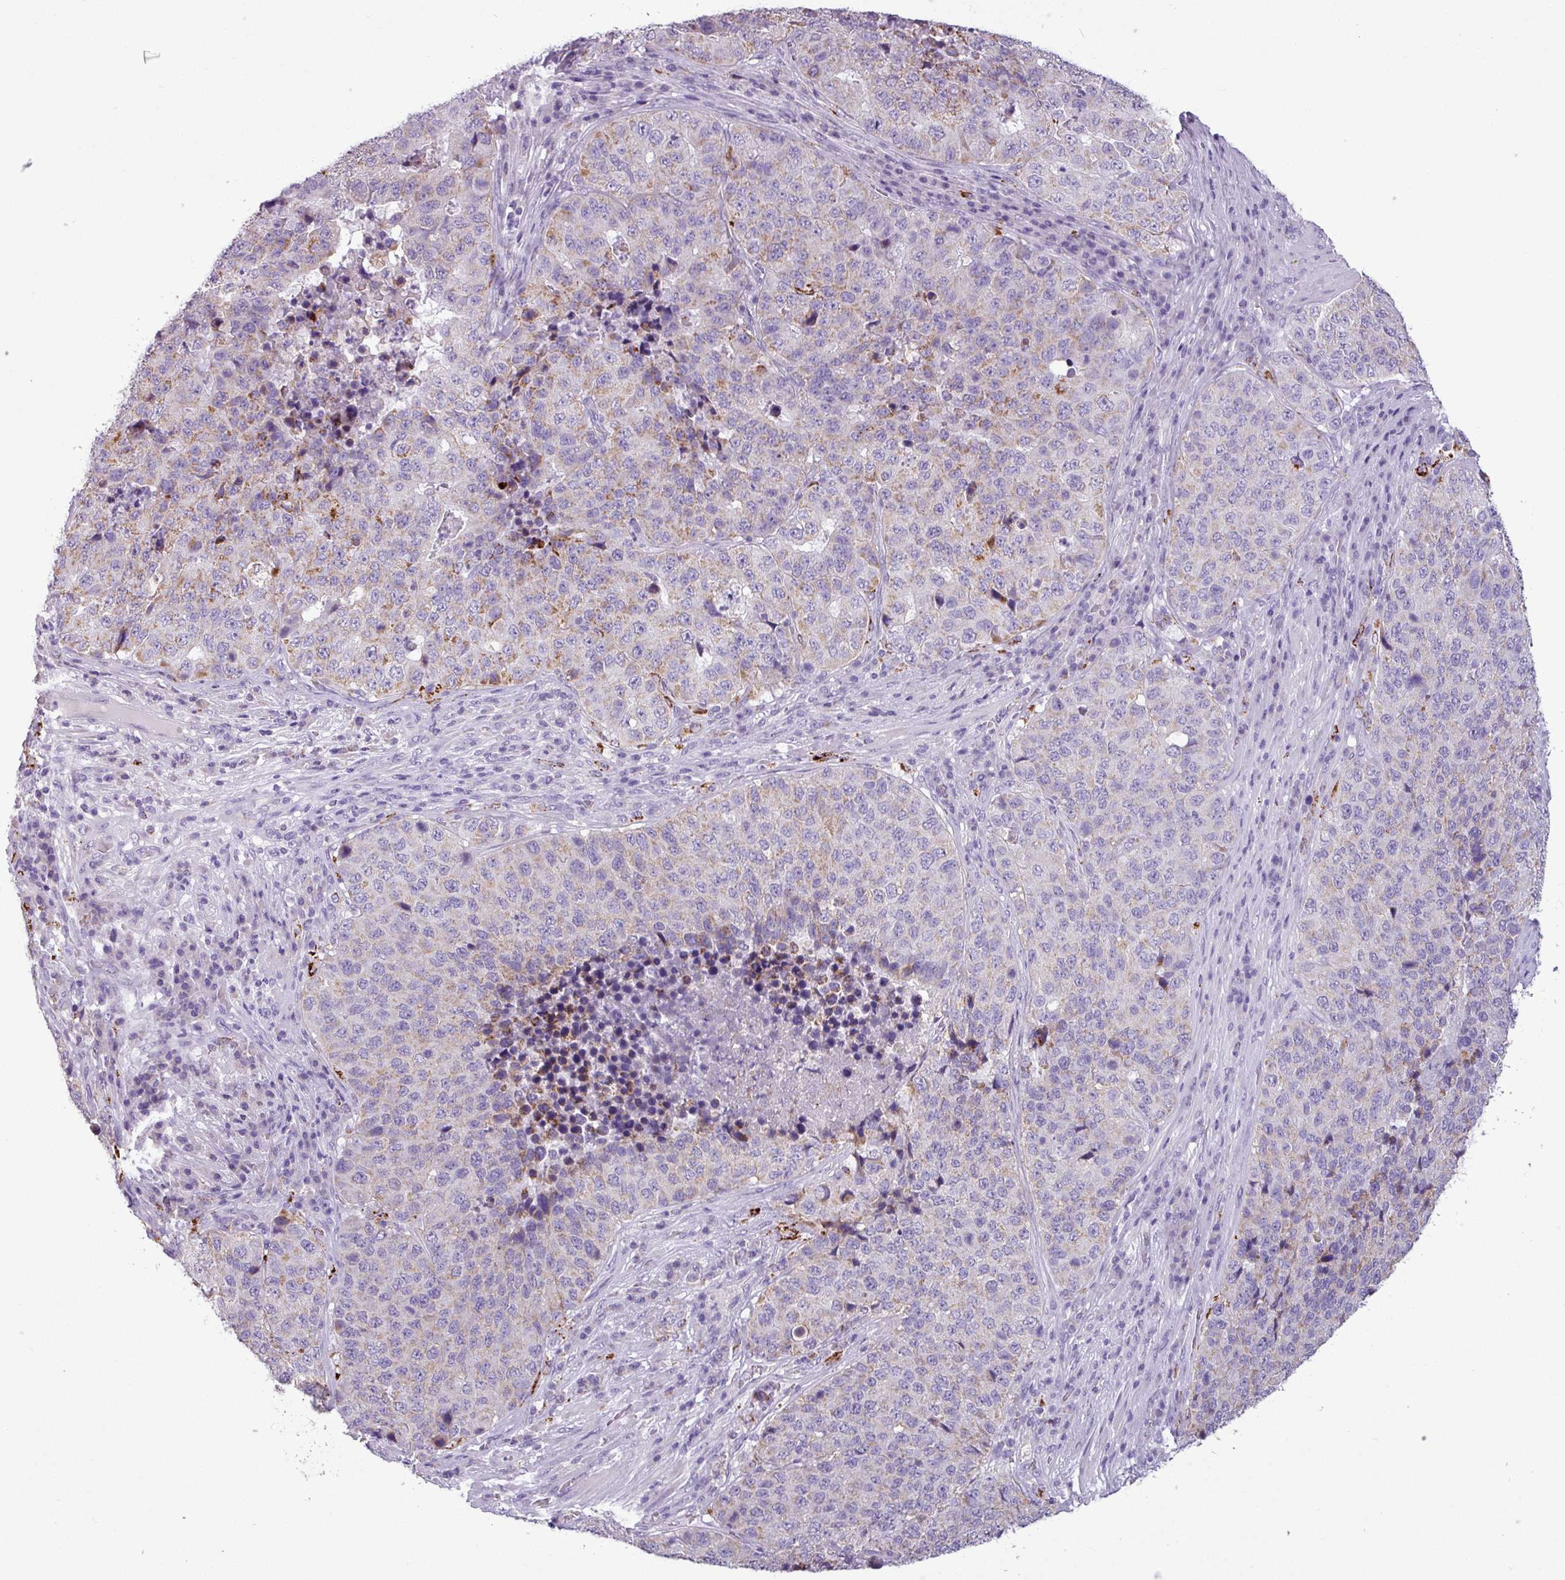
{"staining": {"intensity": "weak", "quantity": "25%-75%", "location": "cytoplasmic/membranous"}, "tissue": "stomach cancer", "cell_type": "Tumor cells", "image_type": "cancer", "snomed": [{"axis": "morphology", "description": "Adenocarcinoma, NOS"}, {"axis": "topography", "description": "Stomach"}], "caption": "Stomach cancer (adenocarcinoma) stained with a protein marker shows weak staining in tumor cells.", "gene": "ZNF667", "patient": {"sex": "male", "age": 71}}